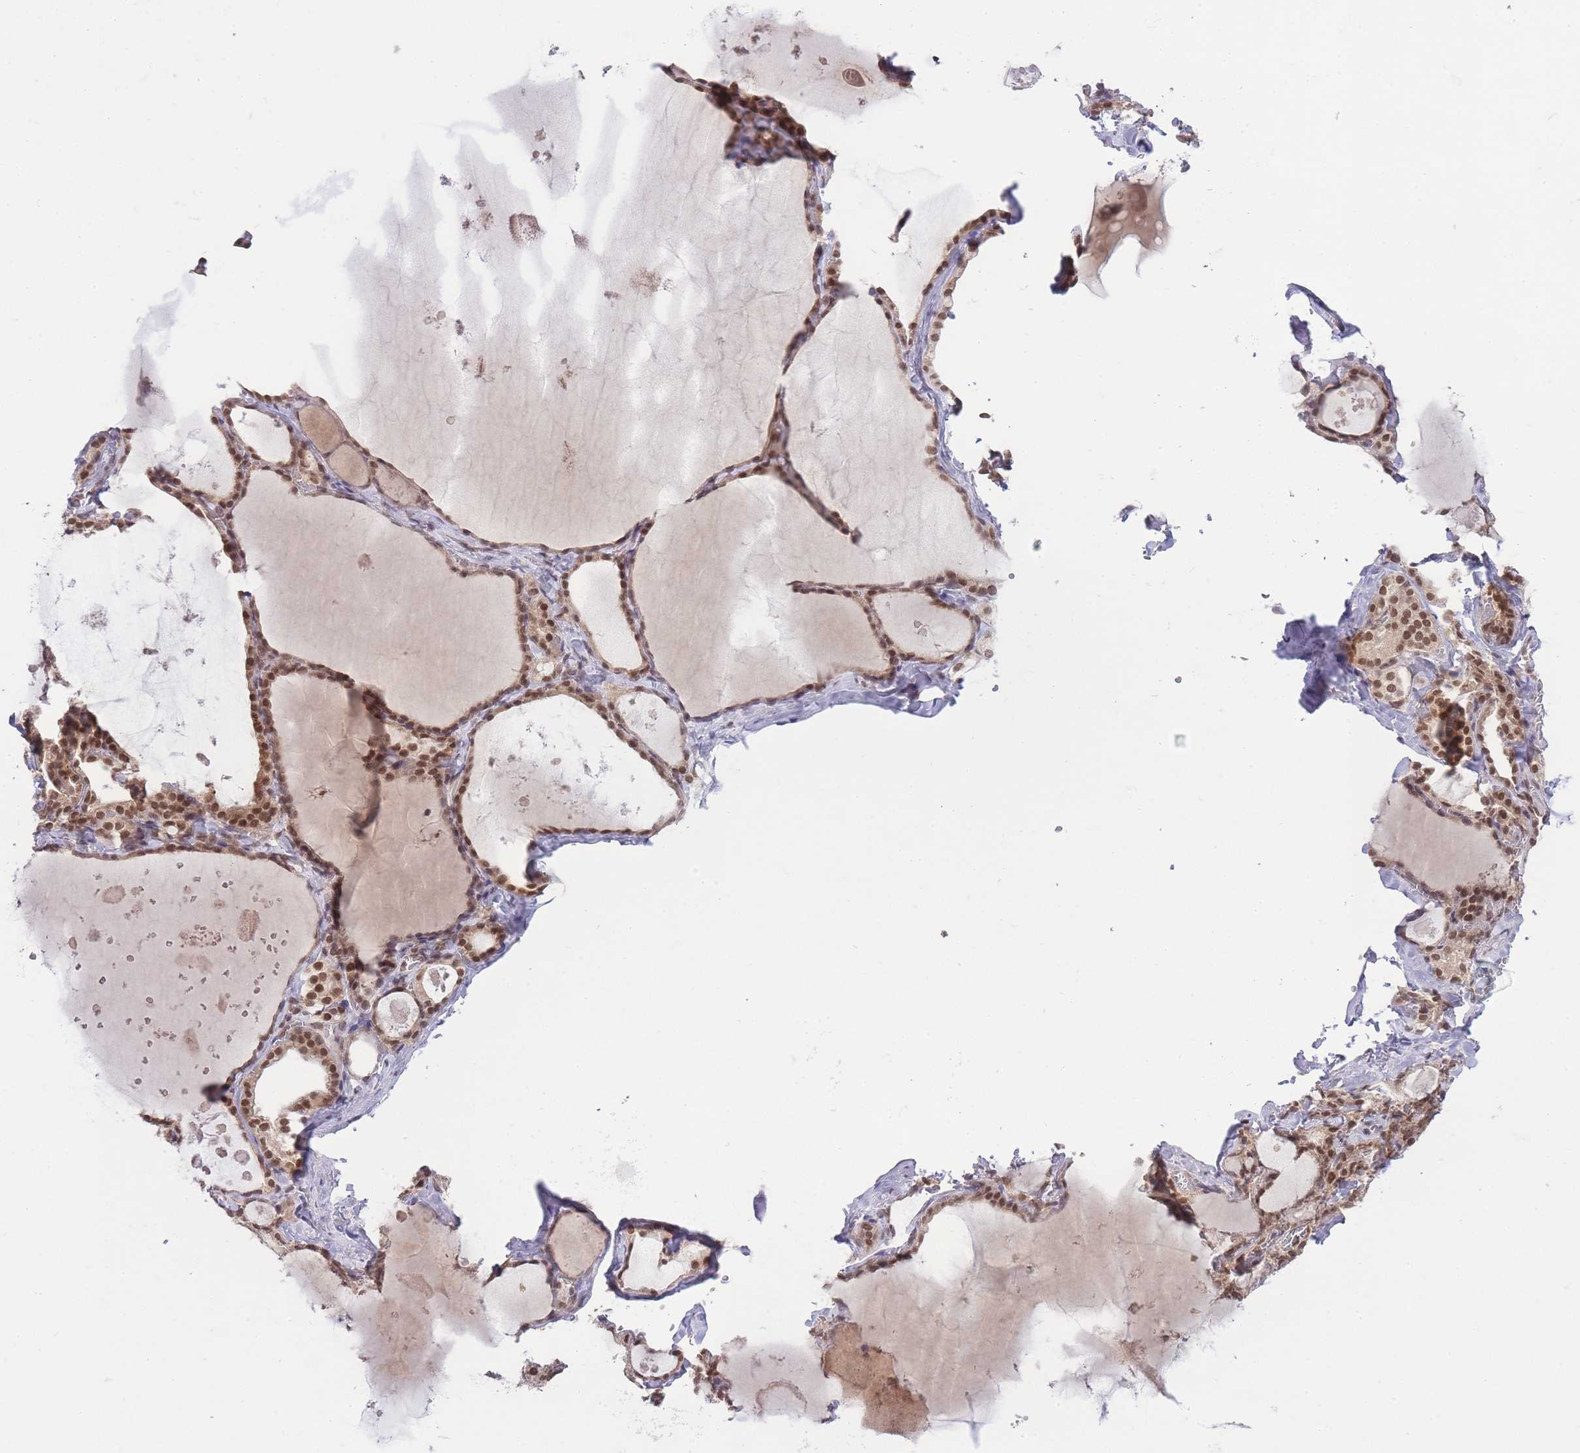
{"staining": {"intensity": "moderate", "quantity": ">75%", "location": "cytoplasmic/membranous,nuclear"}, "tissue": "thyroid gland", "cell_type": "Glandular cells", "image_type": "normal", "snomed": [{"axis": "morphology", "description": "Normal tissue, NOS"}, {"axis": "topography", "description": "Thyroid gland"}], "caption": "Immunohistochemistry histopathology image of benign human thyroid gland stained for a protein (brown), which demonstrates medium levels of moderate cytoplasmic/membranous,nuclear positivity in approximately >75% of glandular cells.", "gene": "TMED3", "patient": {"sex": "male", "age": 56}}